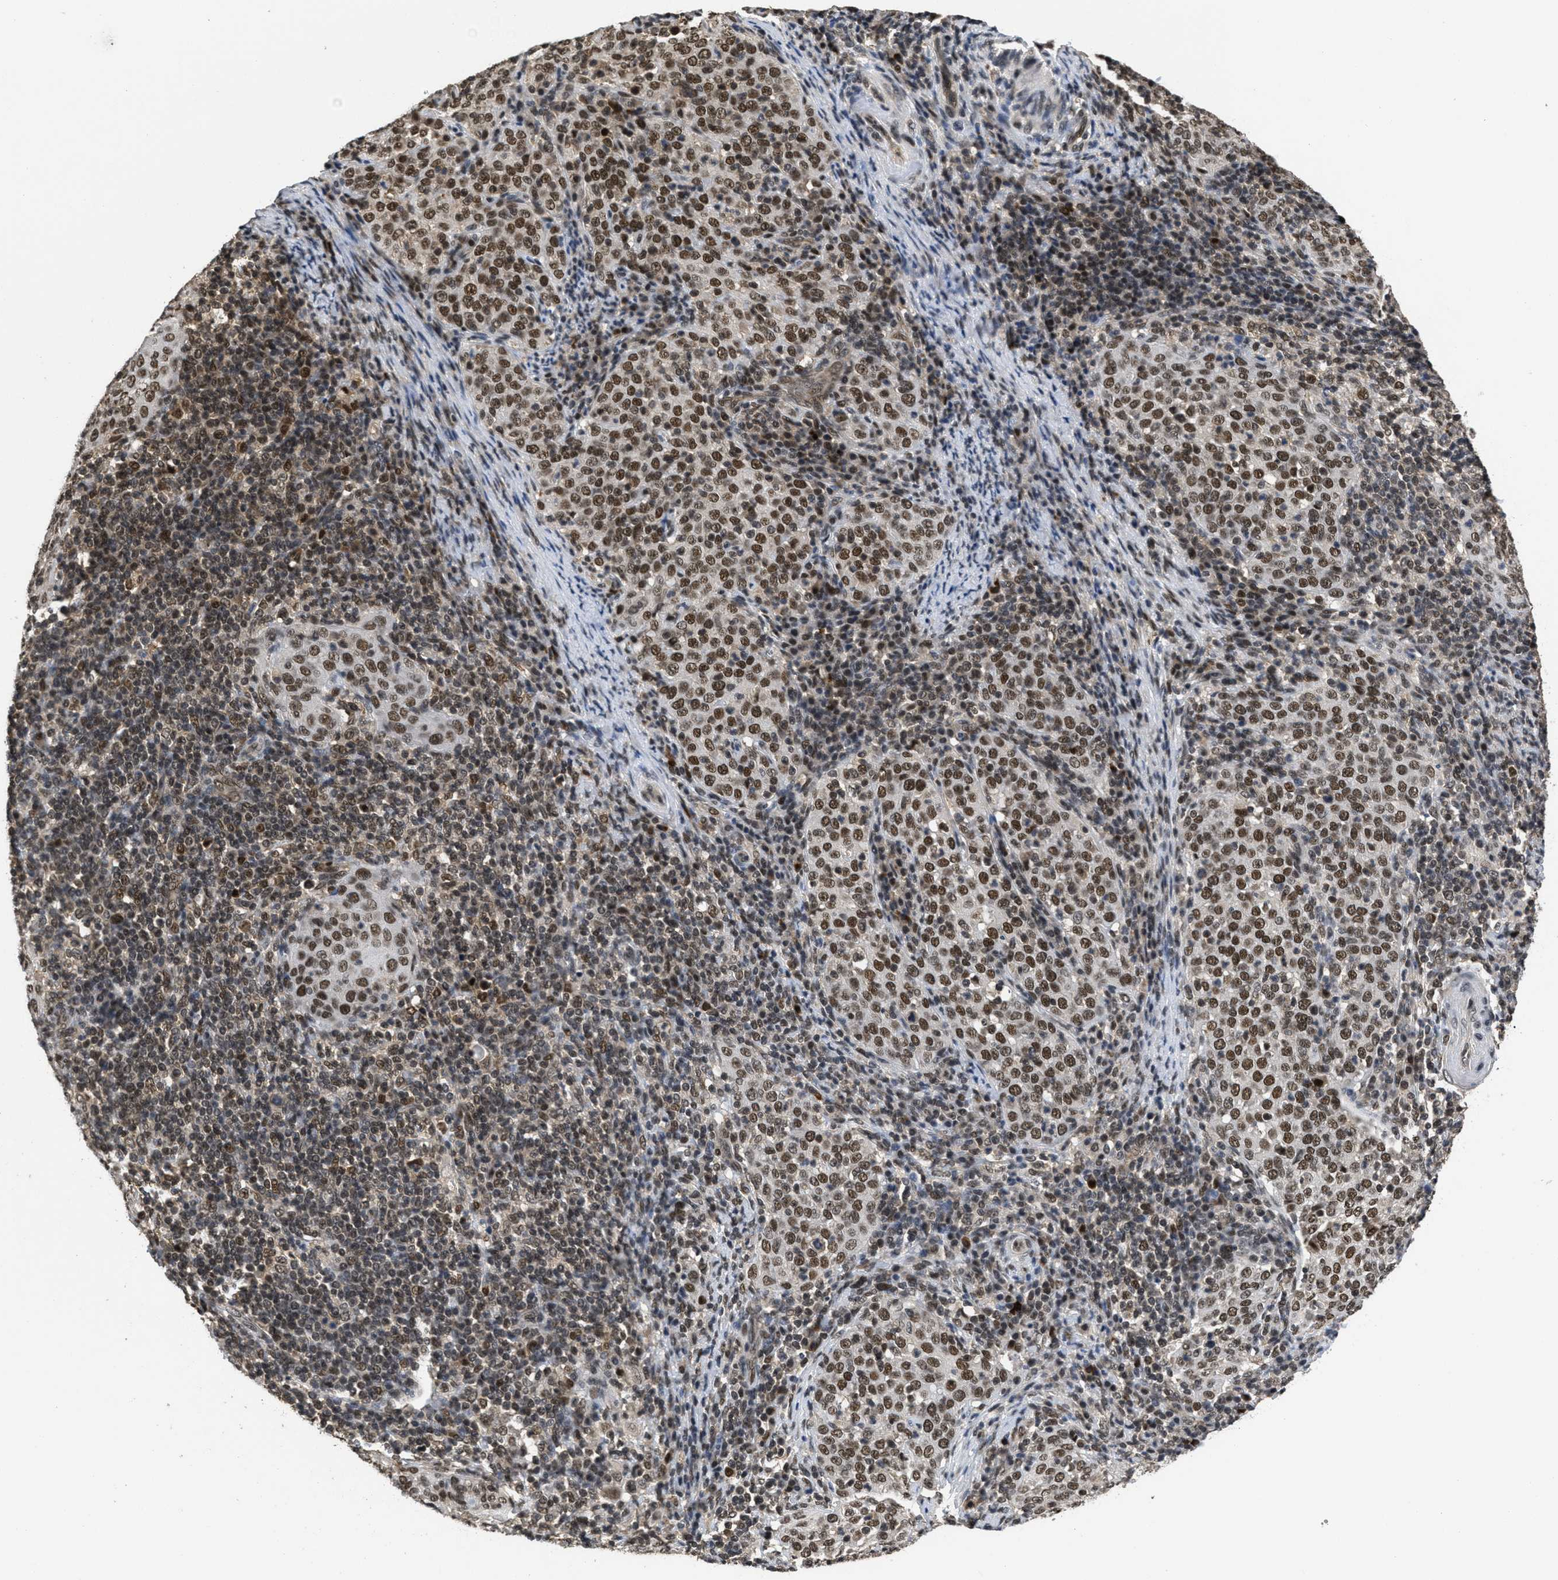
{"staining": {"intensity": "strong", "quantity": ">75%", "location": "nuclear"}, "tissue": "cervical cancer", "cell_type": "Tumor cells", "image_type": "cancer", "snomed": [{"axis": "morphology", "description": "Squamous cell carcinoma, NOS"}, {"axis": "topography", "description": "Cervix"}], "caption": "Protein expression analysis of human squamous cell carcinoma (cervical) reveals strong nuclear staining in about >75% of tumor cells. (brown staining indicates protein expression, while blue staining denotes nuclei).", "gene": "CUL4B", "patient": {"sex": "female", "age": 51}}